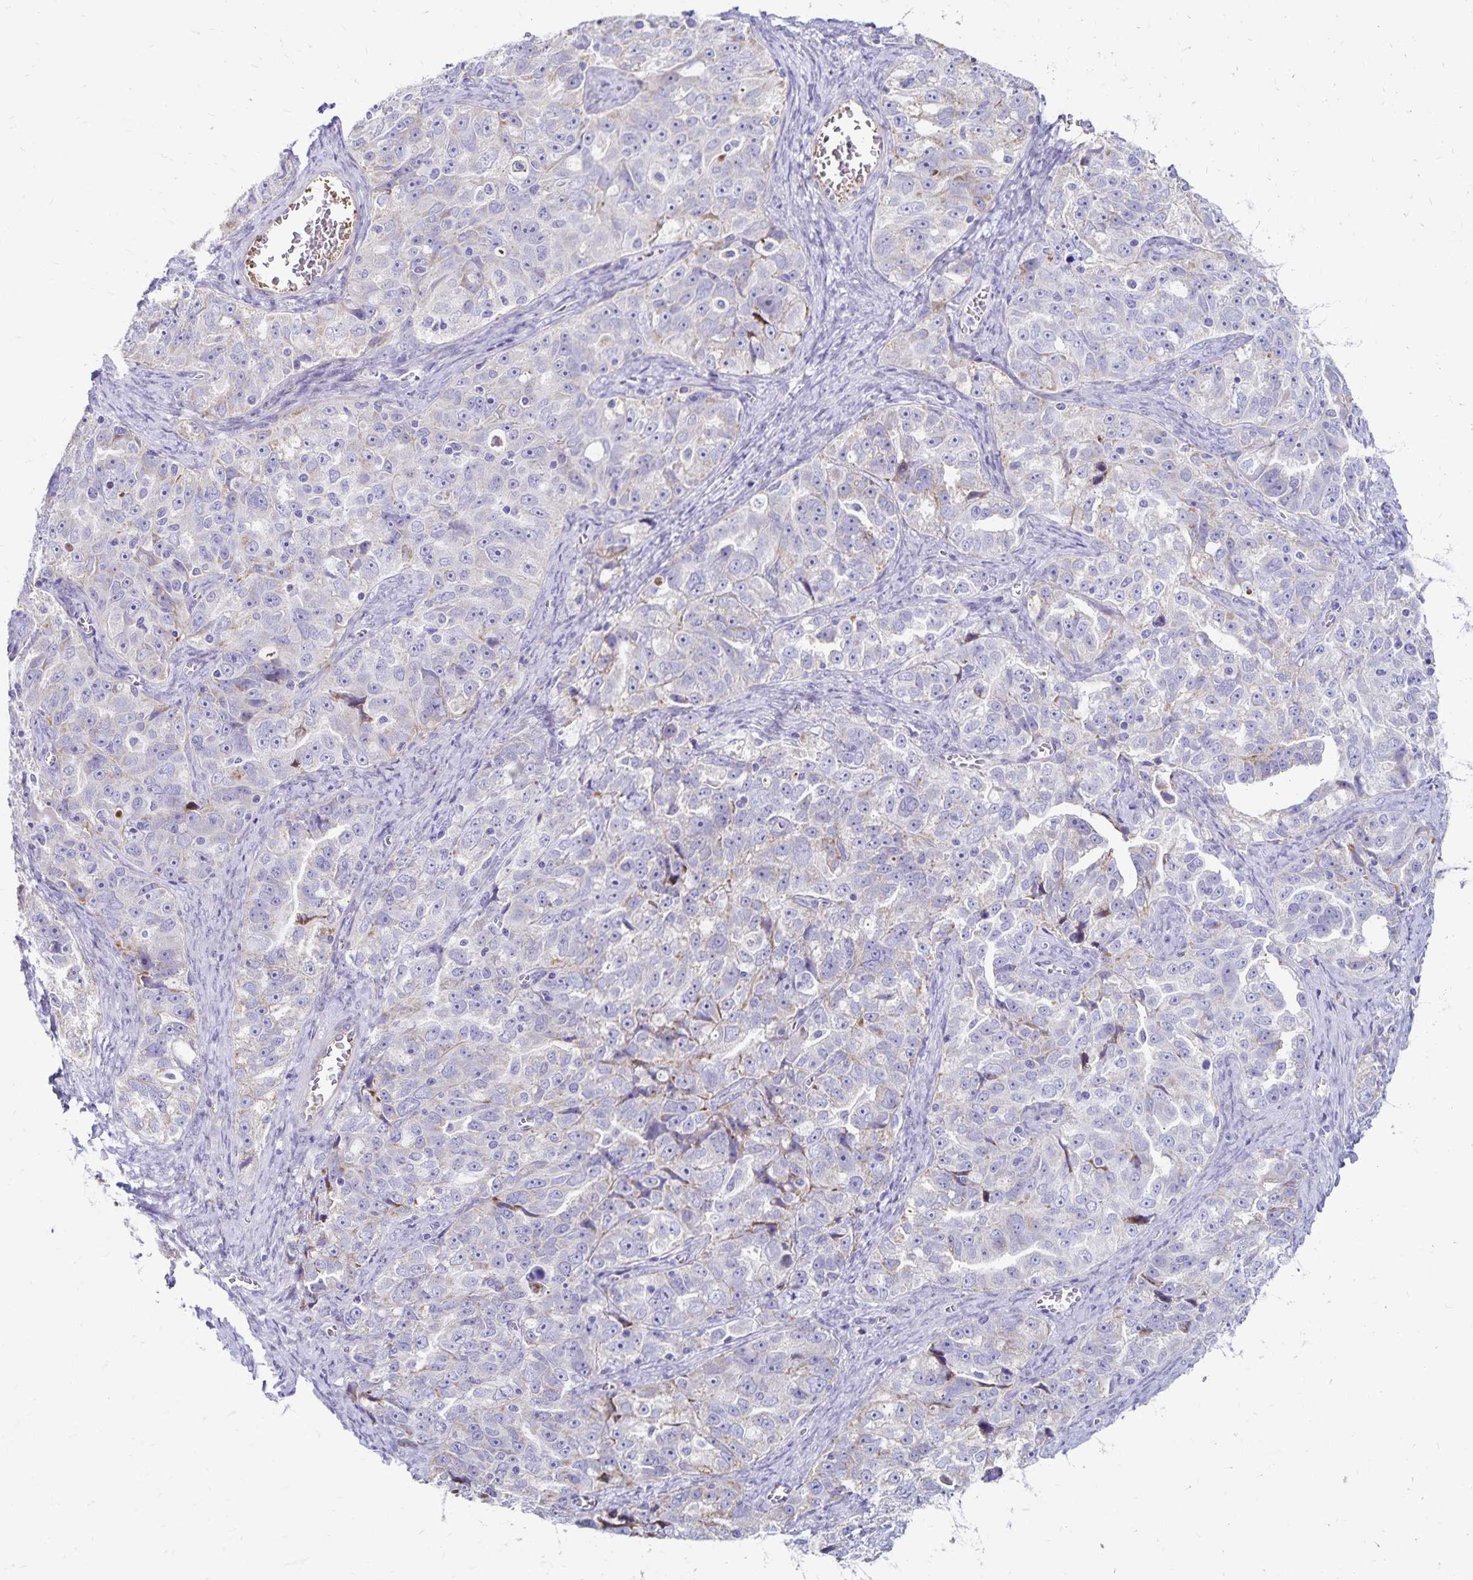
{"staining": {"intensity": "negative", "quantity": "none", "location": "none"}, "tissue": "ovarian cancer", "cell_type": "Tumor cells", "image_type": "cancer", "snomed": [{"axis": "morphology", "description": "Cystadenocarcinoma, serous, NOS"}, {"axis": "topography", "description": "Ovary"}], "caption": "High magnification brightfield microscopy of ovarian serous cystadenocarcinoma stained with DAB (brown) and counterstained with hematoxylin (blue): tumor cells show no significant expression.", "gene": "NECAP1", "patient": {"sex": "female", "age": 51}}